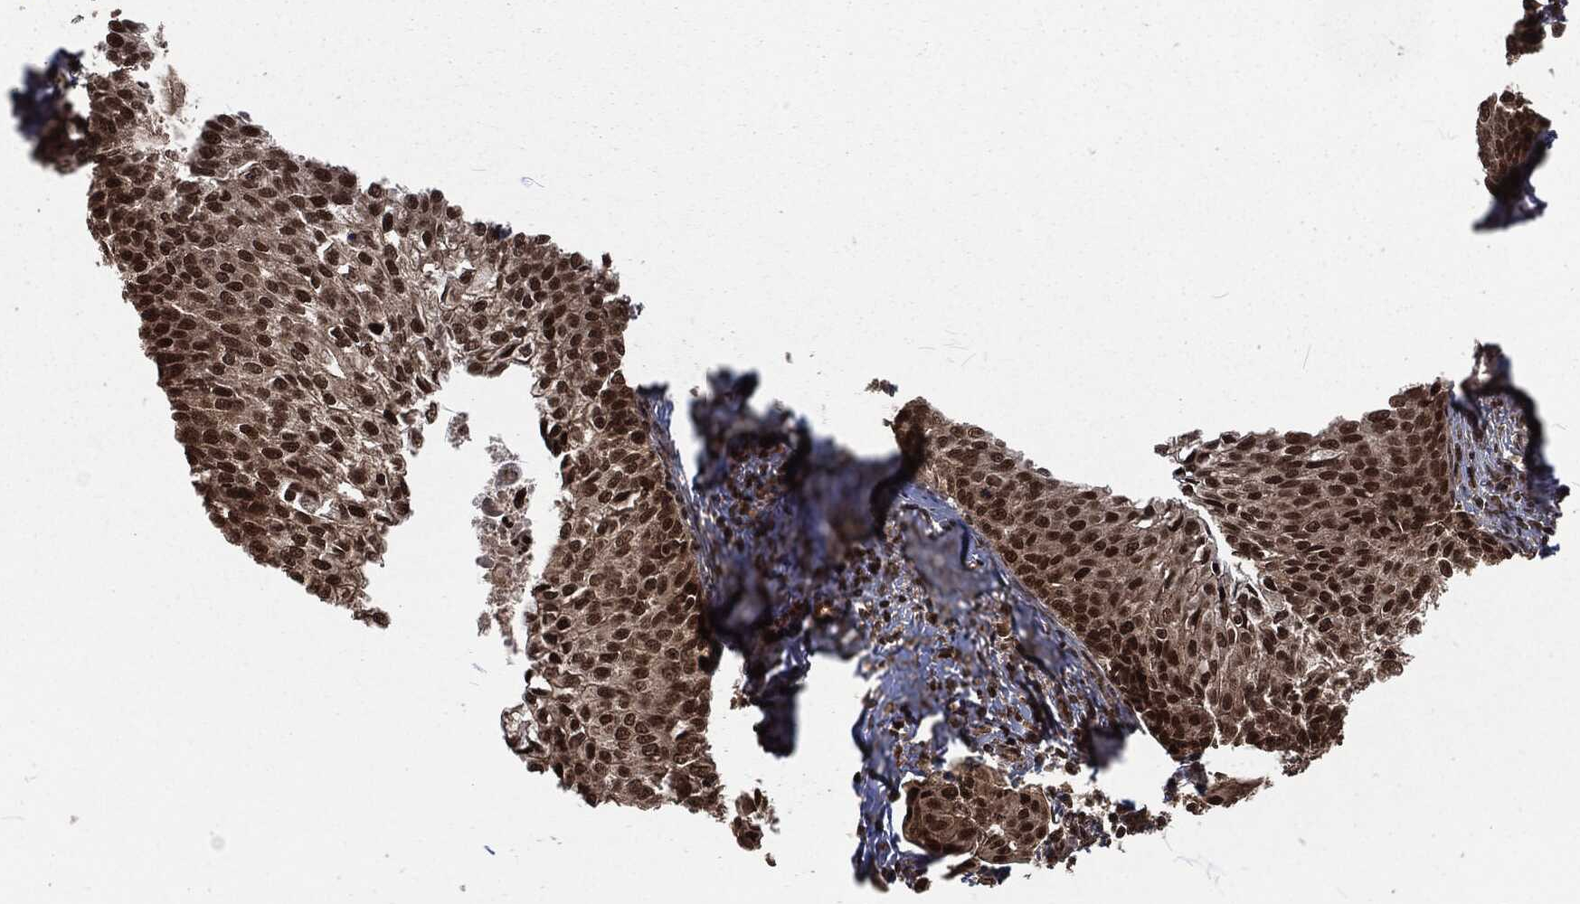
{"staining": {"intensity": "strong", "quantity": ">75%", "location": "nuclear"}, "tissue": "cervical cancer", "cell_type": "Tumor cells", "image_type": "cancer", "snomed": [{"axis": "morphology", "description": "Squamous cell carcinoma, NOS"}, {"axis": "topography", "description": "Cervix"}], "caption": "Human cervical cancer (squamous cell carcinoma) stained with a brown dye shows strong nuclear positive positivity in about >75% of tumor cells.", "gene": "NGRN", "patient": {"sex": "female", "age": 51}}